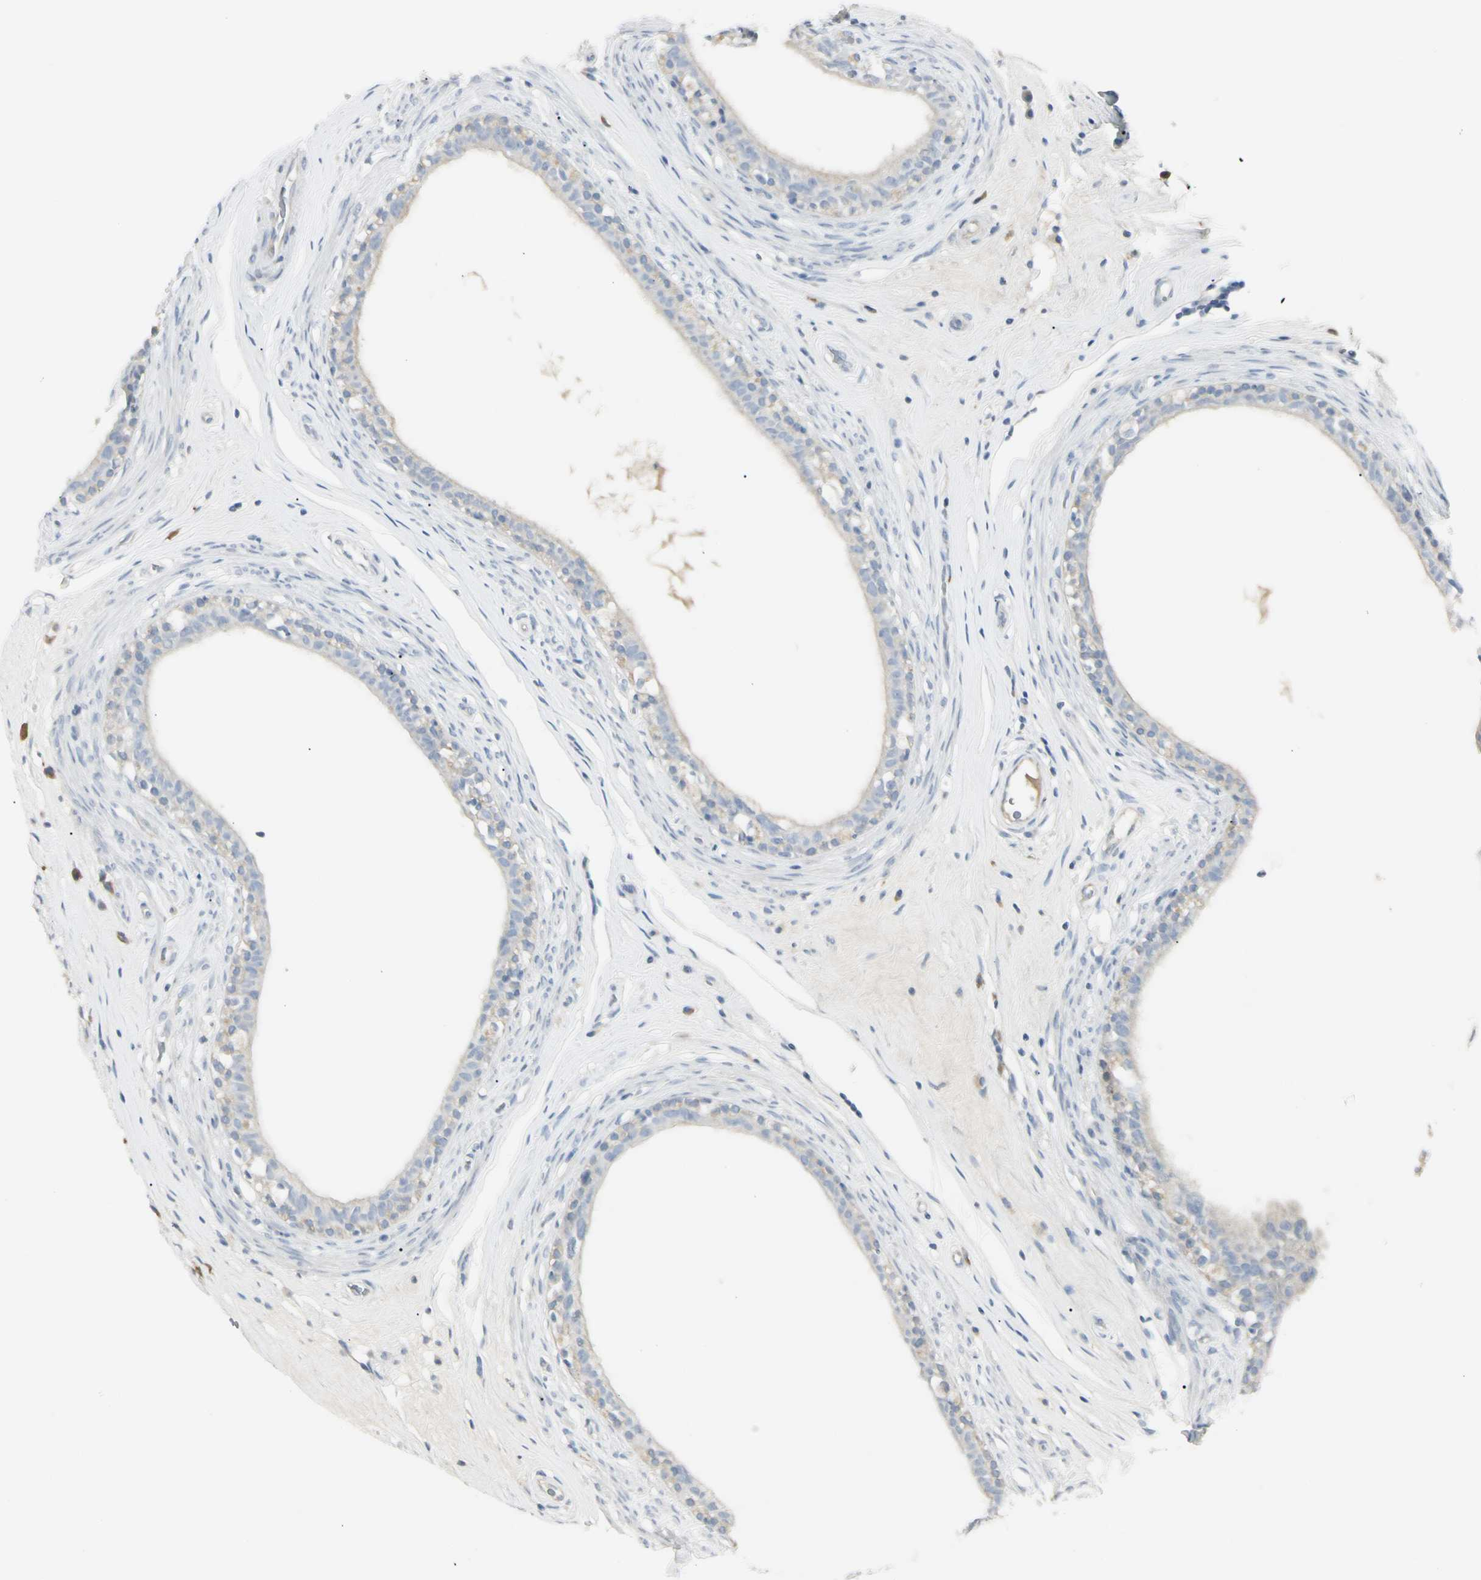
{"staining": {"intensity": "negative", "quantity": "none", "location": "none"}, "tissue": "epididymis", "cell_type": "Glandular cells", "image_type": "normal", "snomed": [{"axis": "morphology", "description": "Normal tissue, NOS"}, {"axis": "morphology", "description": "Inflammation, NOS"}, {"axis": "topography", "description": "Epididymis"}], "caption": "This is a histopathology image of immunohistochemistry staining of benign epididymis, which shows no staining in glandular cells. (DAB immunohistochemistry with hematoxylin counter stain).", "gene": "PIP", "patient": {"sex": "male", "age": 84}}